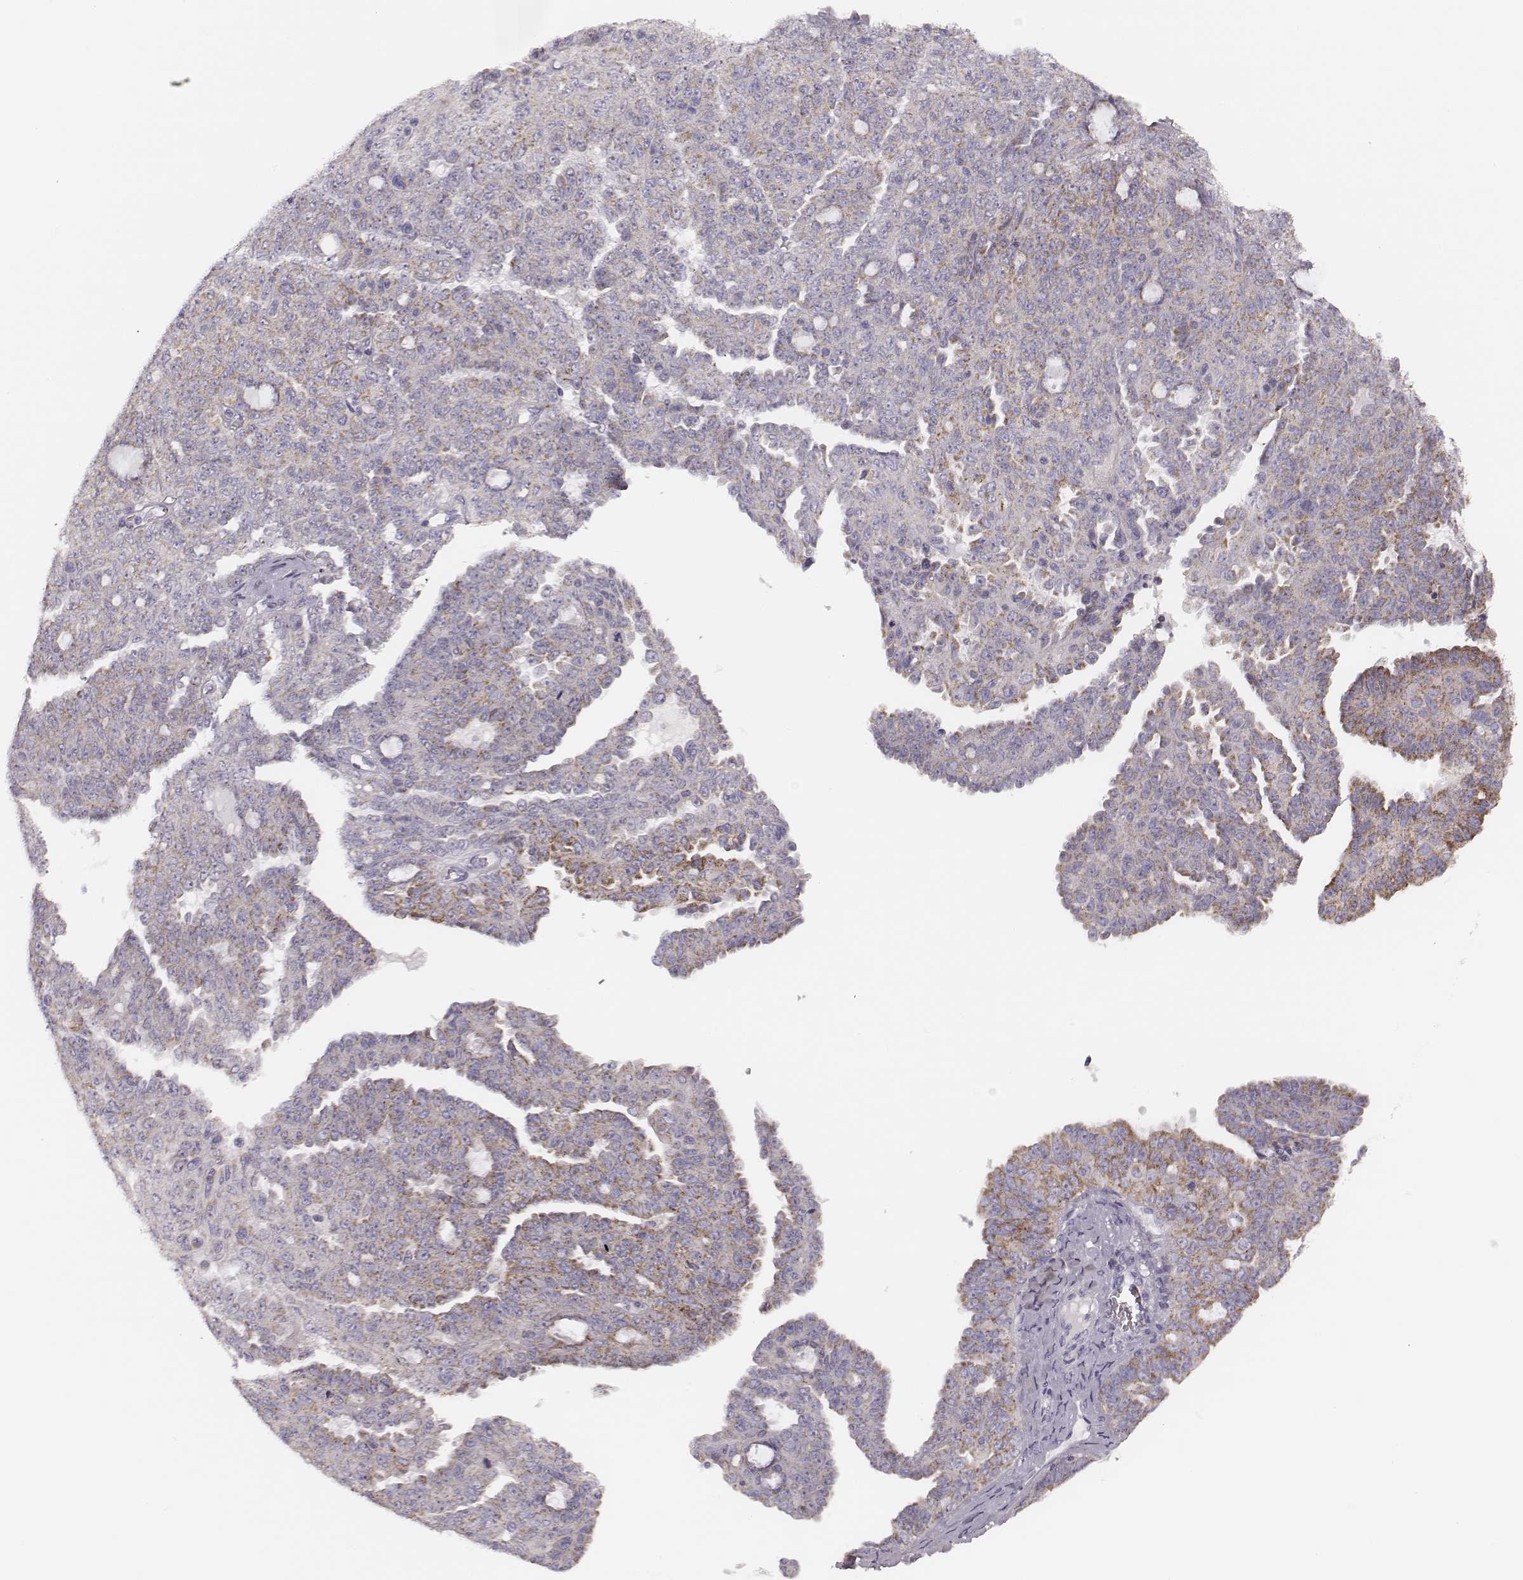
{"staining": {"intensity": "weak", "quantity": "25%-75%", "location": "cytoplasmic/membranous"}, "tissue": "ovarian cancer", "cell_type": "Tumor cells", "image_type": "cancer", "snomed": [{"axis": "morphology", "description": "Cystadenocarcinoma, serous, NOS"}, {"axis": "topography", "description": "Ovary"}], "caption": "A histopathology image of ovarian cancer stained for a protein reveals weak cytoplasmic/membranous brown staining in tumor cells.", "gene": "UBL4B", "patient": {"sex": "female", "age": 71}}